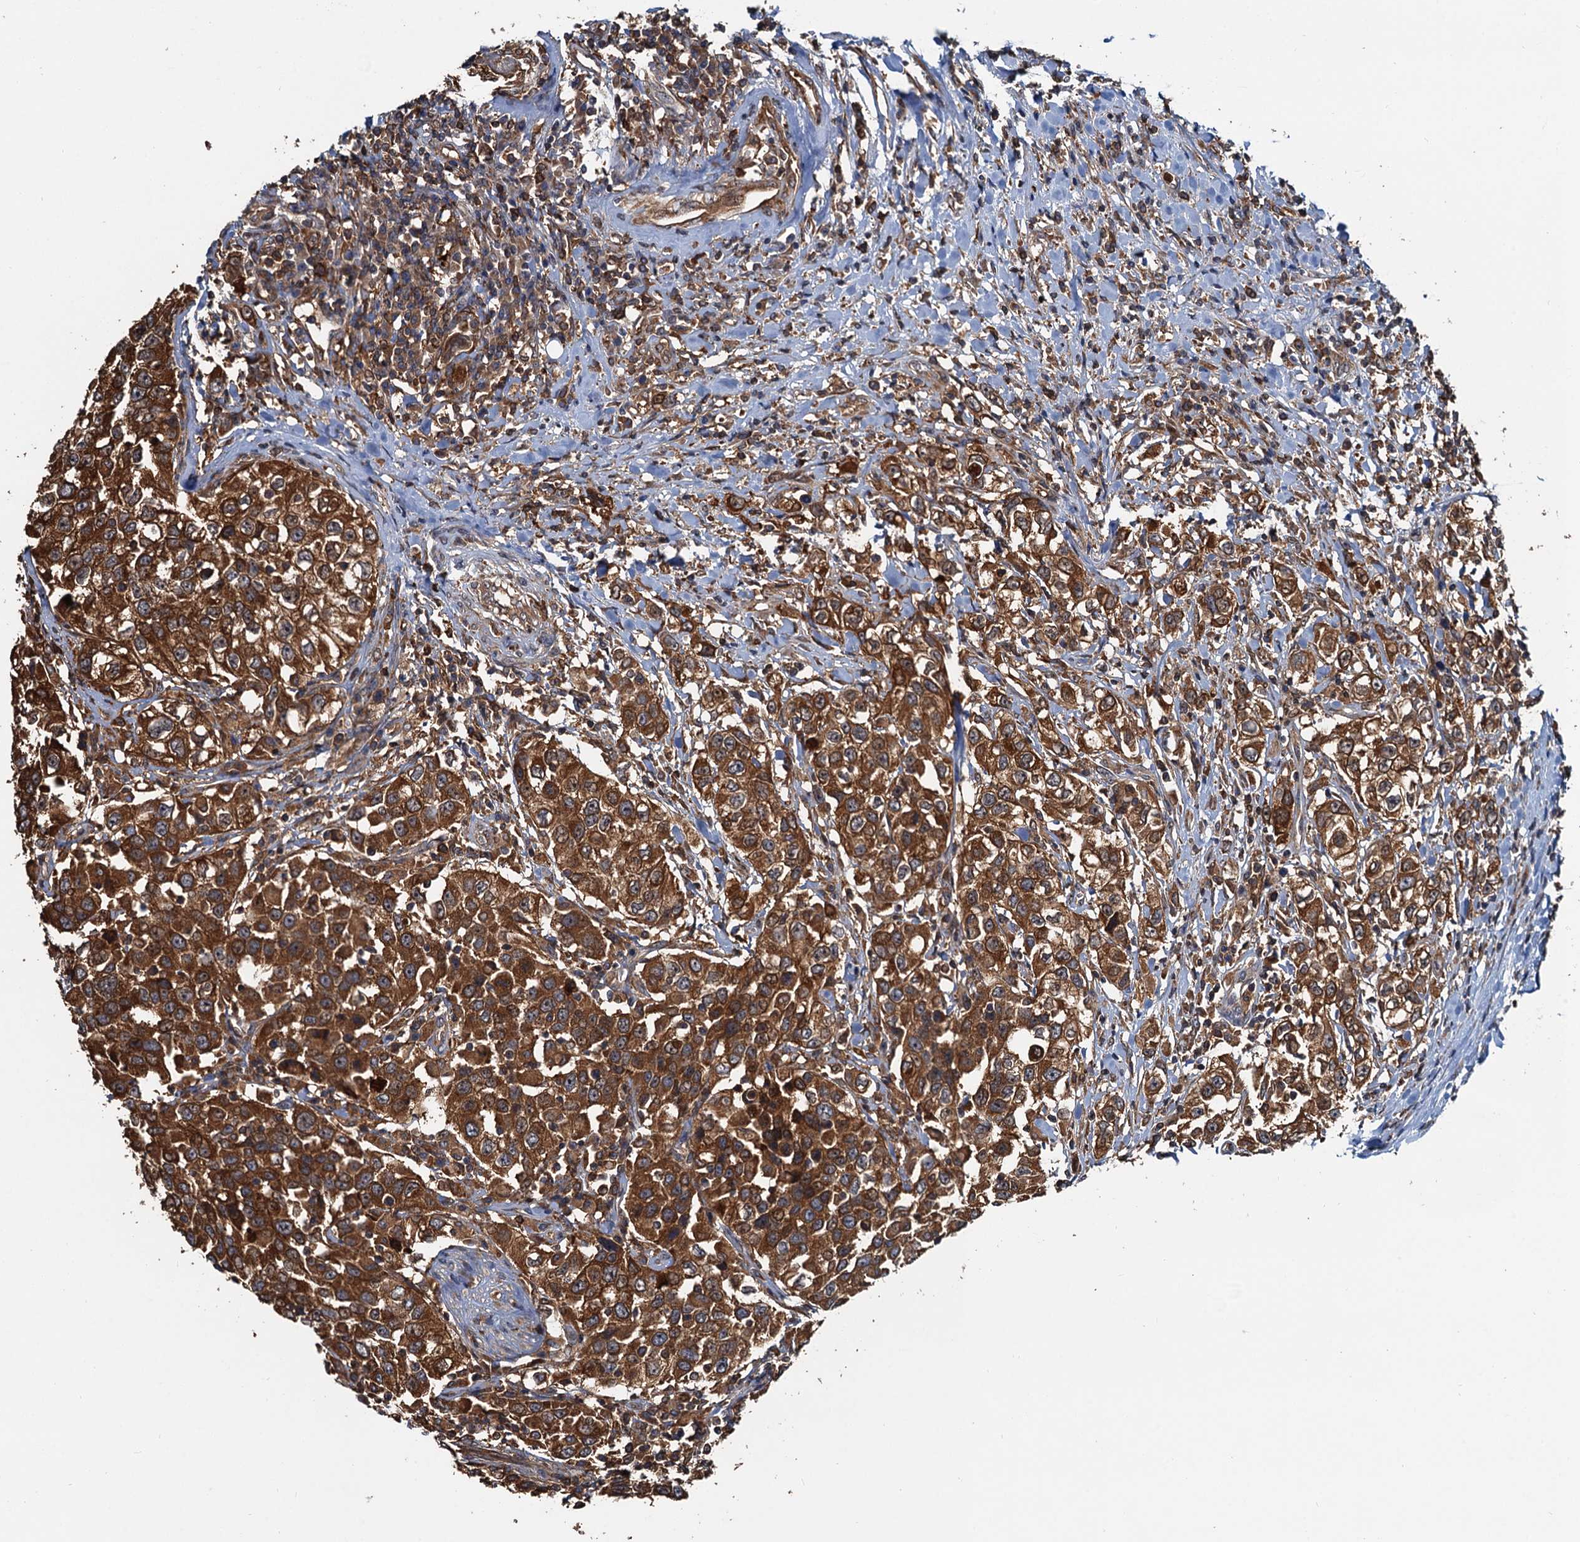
{"staining": {"intensity": "strong", "quantity": ">75%", "location": "cytoplasmic/membranous"}, "tissue": "urothelial cancer", "cell_type": "Tumor cells", "image_type": "cancer", "snomed": [{"axis": "morphology", "description": "Urothelial carcinoma, High grade"}, {"axis": "topography", "description": "Urinary bladder"}], "caption": "Urothelial cancer stained with DAB (3,3'-diaminobenzidine) immunohistochemistry exhibits high levels of strong cytoplasmic/membranous expression in approximately >75% of tumor cells.", "gene": "USP6NL", "patient": {"sex": "female", "age": 80}}